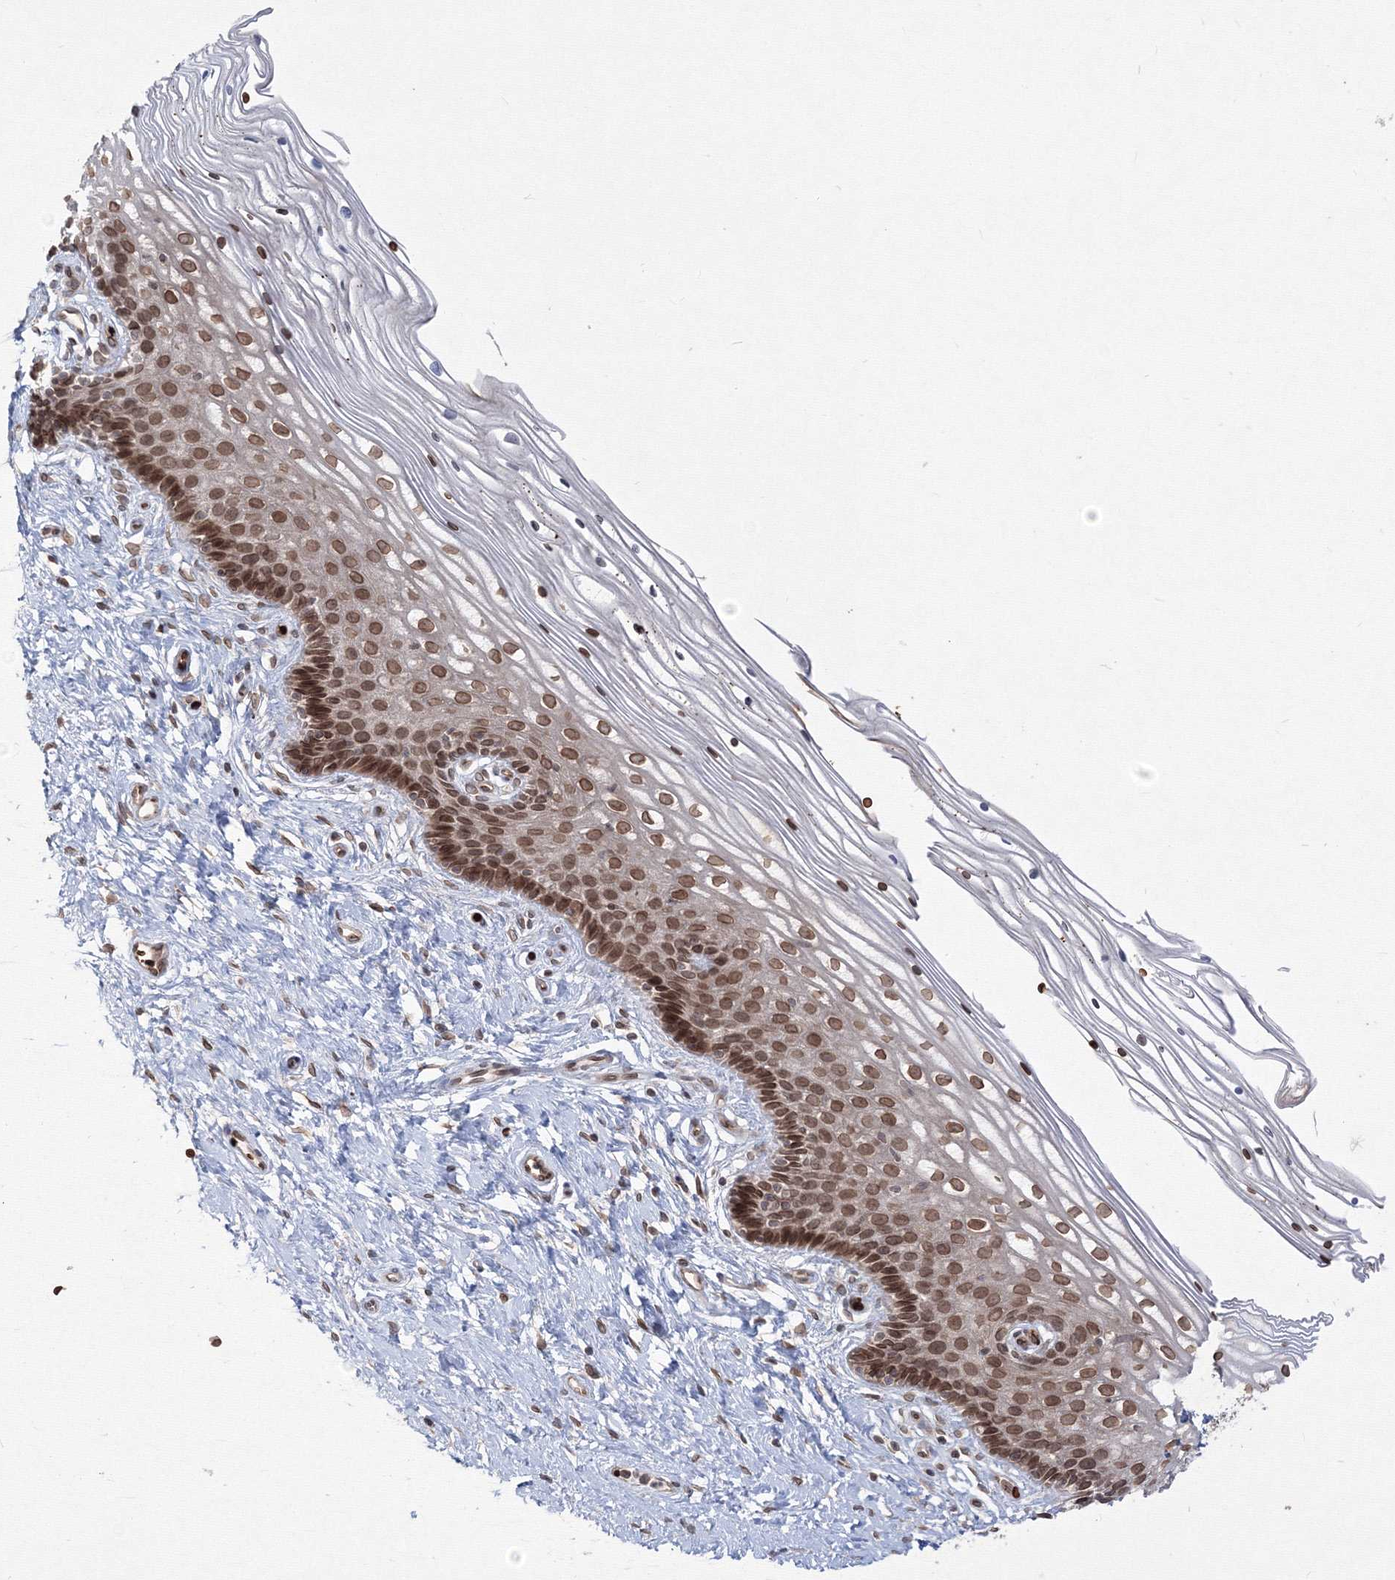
{"staining": {"intensity": "strong", "quantity": ">75%", "location": "cytoplasmic/membranous,nuclear"}, "tissue": "cervix", "cell_type": "Glandular cells", "image_type": "normal", "snomed": [{"axis": "morphology", "description": "Normal tissue, NOS"}, {"axis": "topography", "description": "Cervix"}], "caption": "A high-resolution photomicrograph shows immunohistochemistry (IHC) staining of benign cervix, which demonstrates strong cytoplasmic/membranous,nuclear positivity in approximately >75% of glandular cells. (Brightfield microscopy of DAB IHC at high magnification).", "gene": "DNAJB2", "patient": {"sex": "female", "age": 33}}